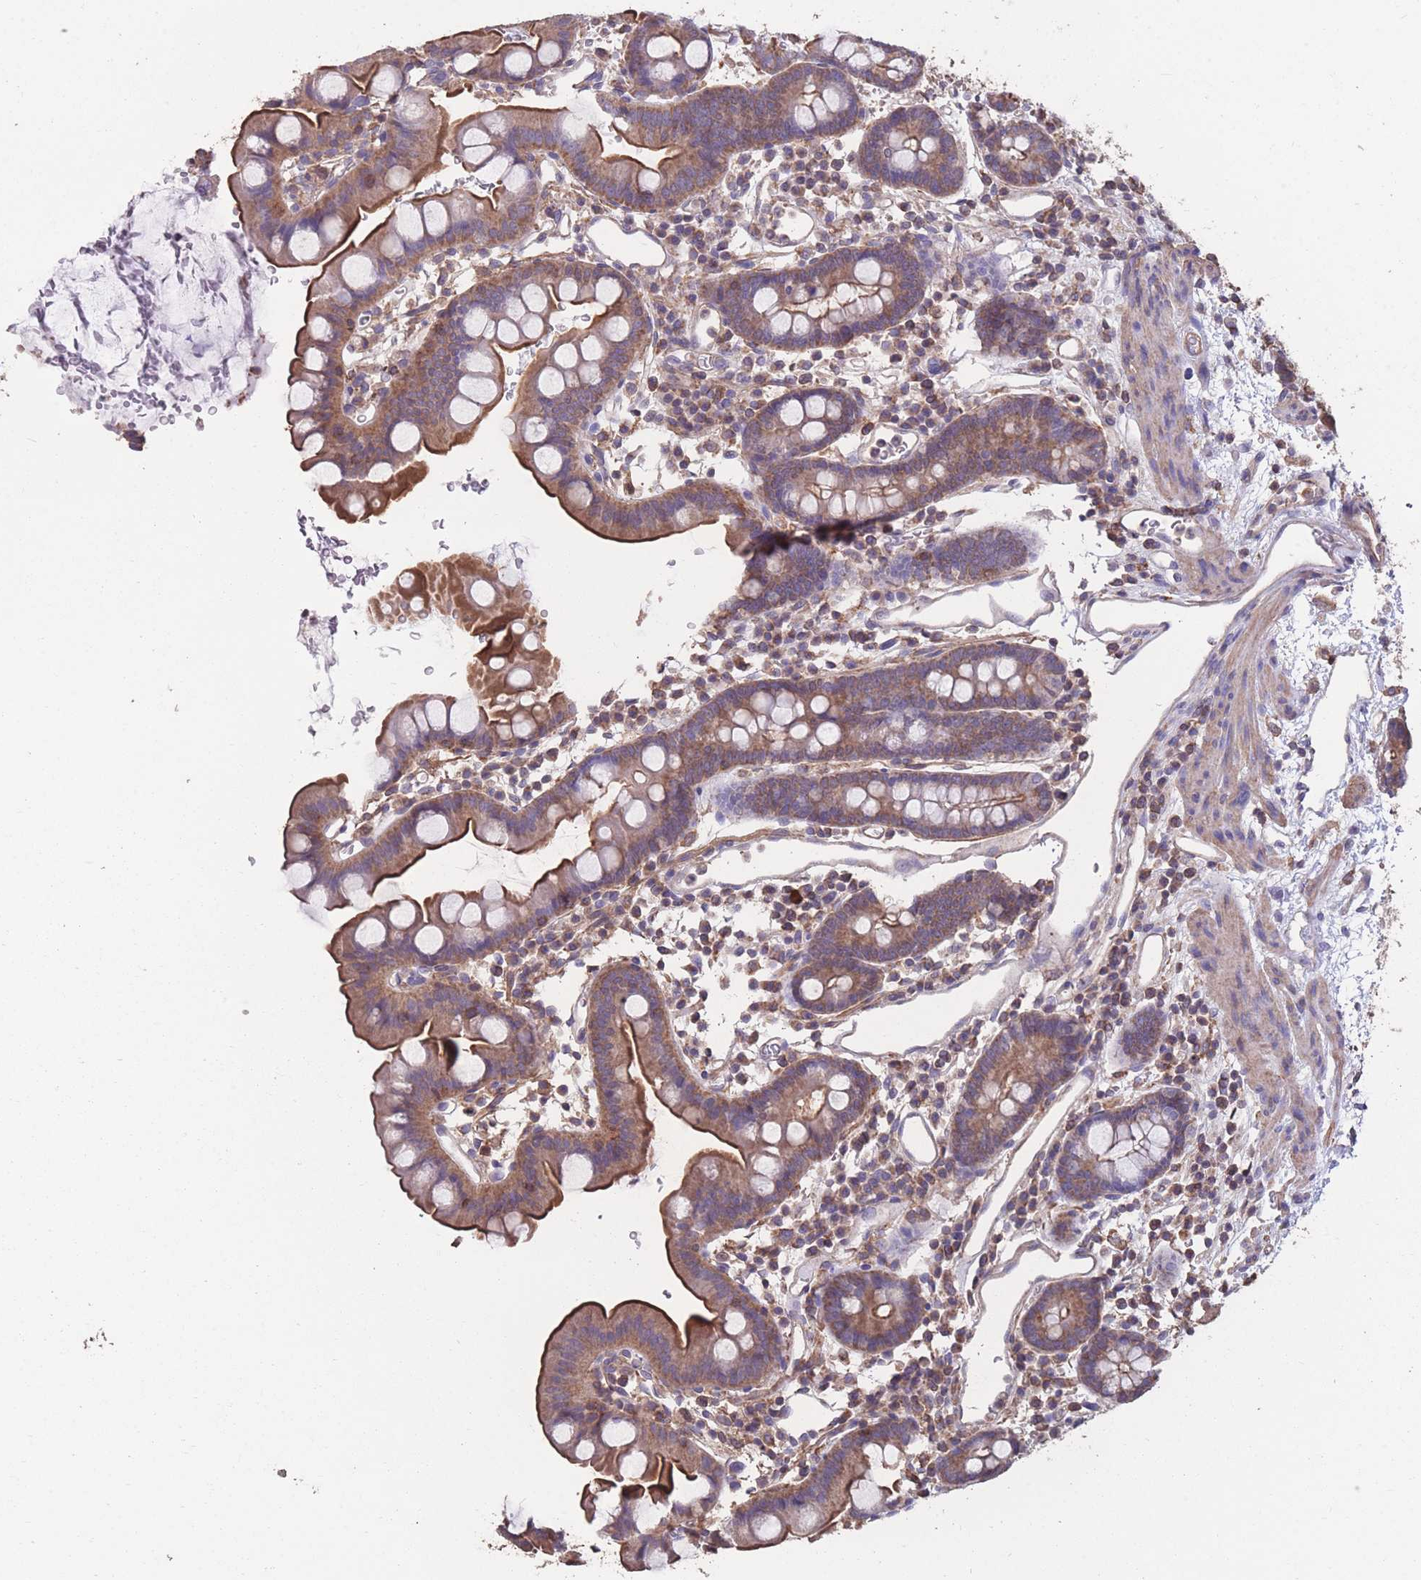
{"staining": {"intensity": "moderate", "quantity": ">75%", "location": "cytoplasmic/membranous"}, "tissue": "small intestine", "cell_type": "Glandular cells", "image_type": "normal", "snomed": [{"axis": "morphology", "description": "Normal tissue, NOS"}, {"axis": "topography", "description": "Stomach, upper"}, {"axis": "topography", "description": "Stomach, lower"}, {"axis": "topography", "description": "Small intestine"}], "caption": "Human small intestine stained for a protein (brown) exhibits moderate cytoplasmic/membranous positive positivity in about >75% of glandular cells.", "gene": "NUDT21", "patient": {"sex": "male", "age": 68}}